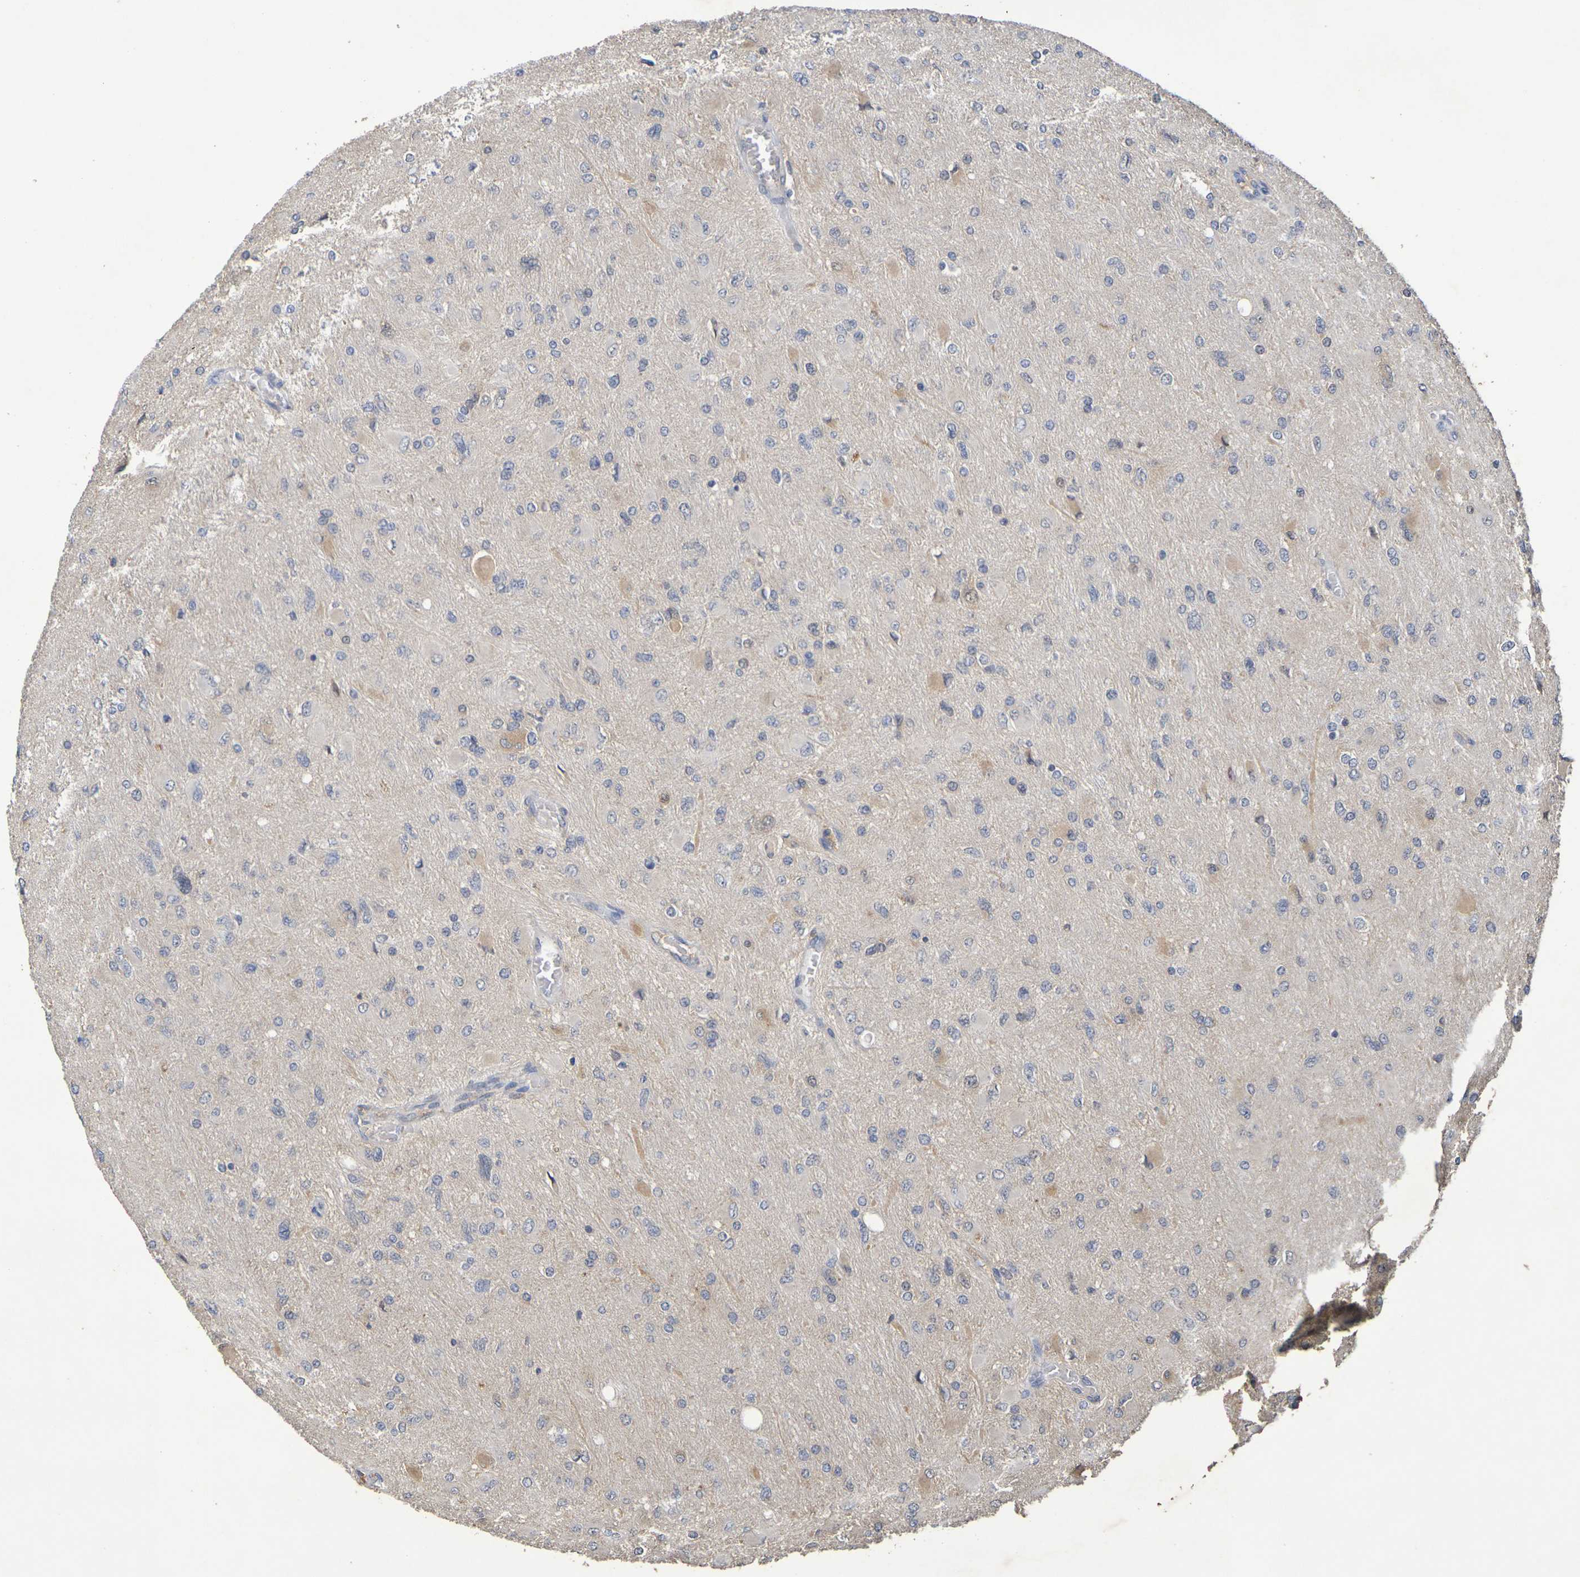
{"staining": {"intensity": "moderate", "quantity": "<25%", "location": "cytoplasmic/membranous"}, "tissue": "glioma", "cell_type": "Tumor cells", "image_type": "cancer", "snomed": [{"axis": "morphology", "description": "Glioma, malignant, High grade"}, {"axis": "topography", "description": "Cerebral cortex"}], "caption": "High-power microscopy captured an immunohistochemistry image of high-grade glioma (malignant), revealing moderate cytoplasmic/membranous staining in approximately <25% of tumor cells.", "gene": "TERF2", "patient": {"sex": "female", "age": 36}}